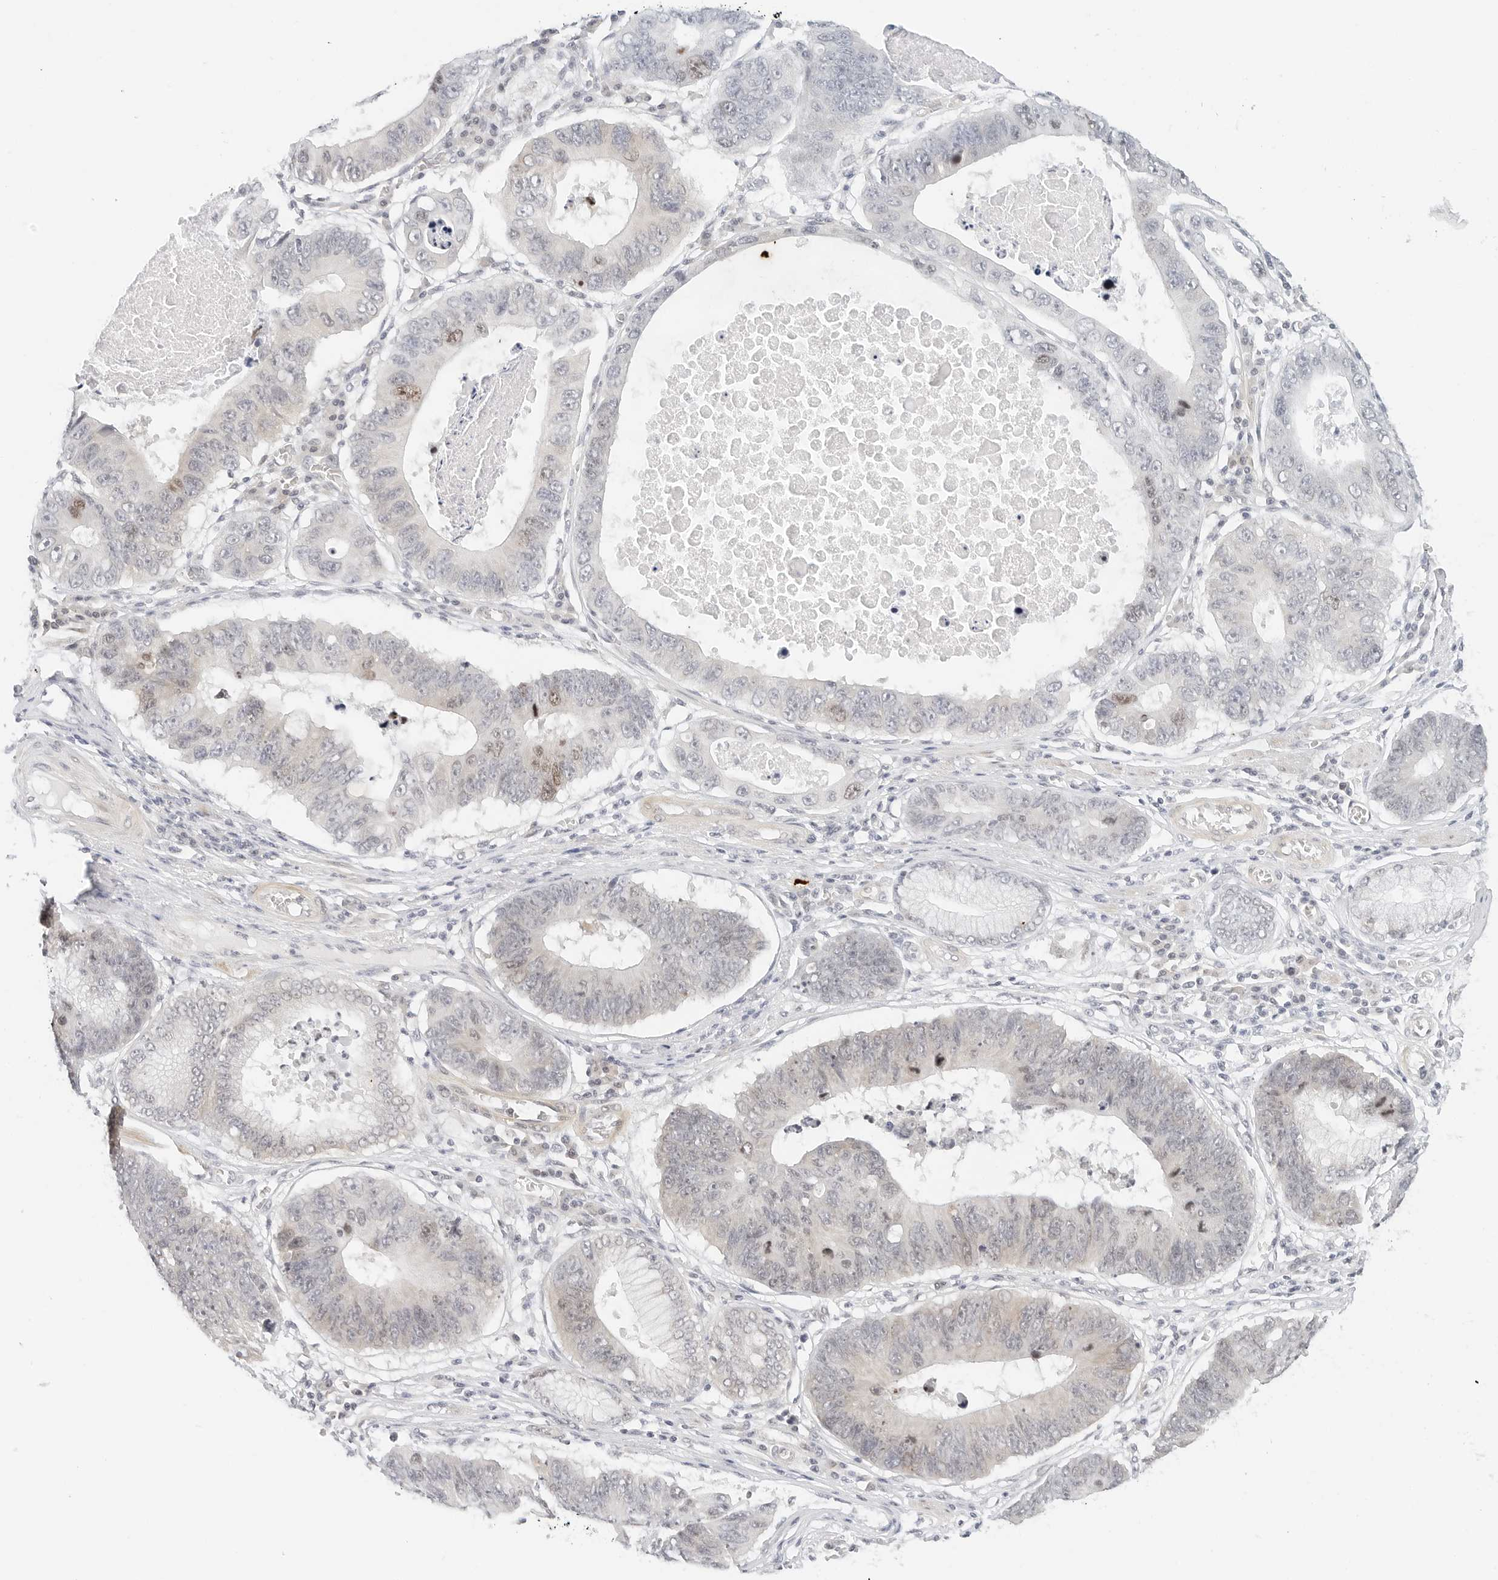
{"staining": {"intensity": "moderate", "quantity": "<25%", "location": "nuclear"}, "tissue": "stomach cancer", "cell_type": "Tumor cells", "image_type": "cancer", "snomed": [{"axis": "morphology", "description": "Adenocarcinoma, NOS"}, {"axis": "topography", "description": "Stomach"}], "caption": "Stomach adenocarcinoma stained with immunohistochemistry (IHC) reveals moderate nuclear expression in approximately <25% of tumor cells.", "gene": "NEO1", "patient": {"sex": "male", "age": 59}}